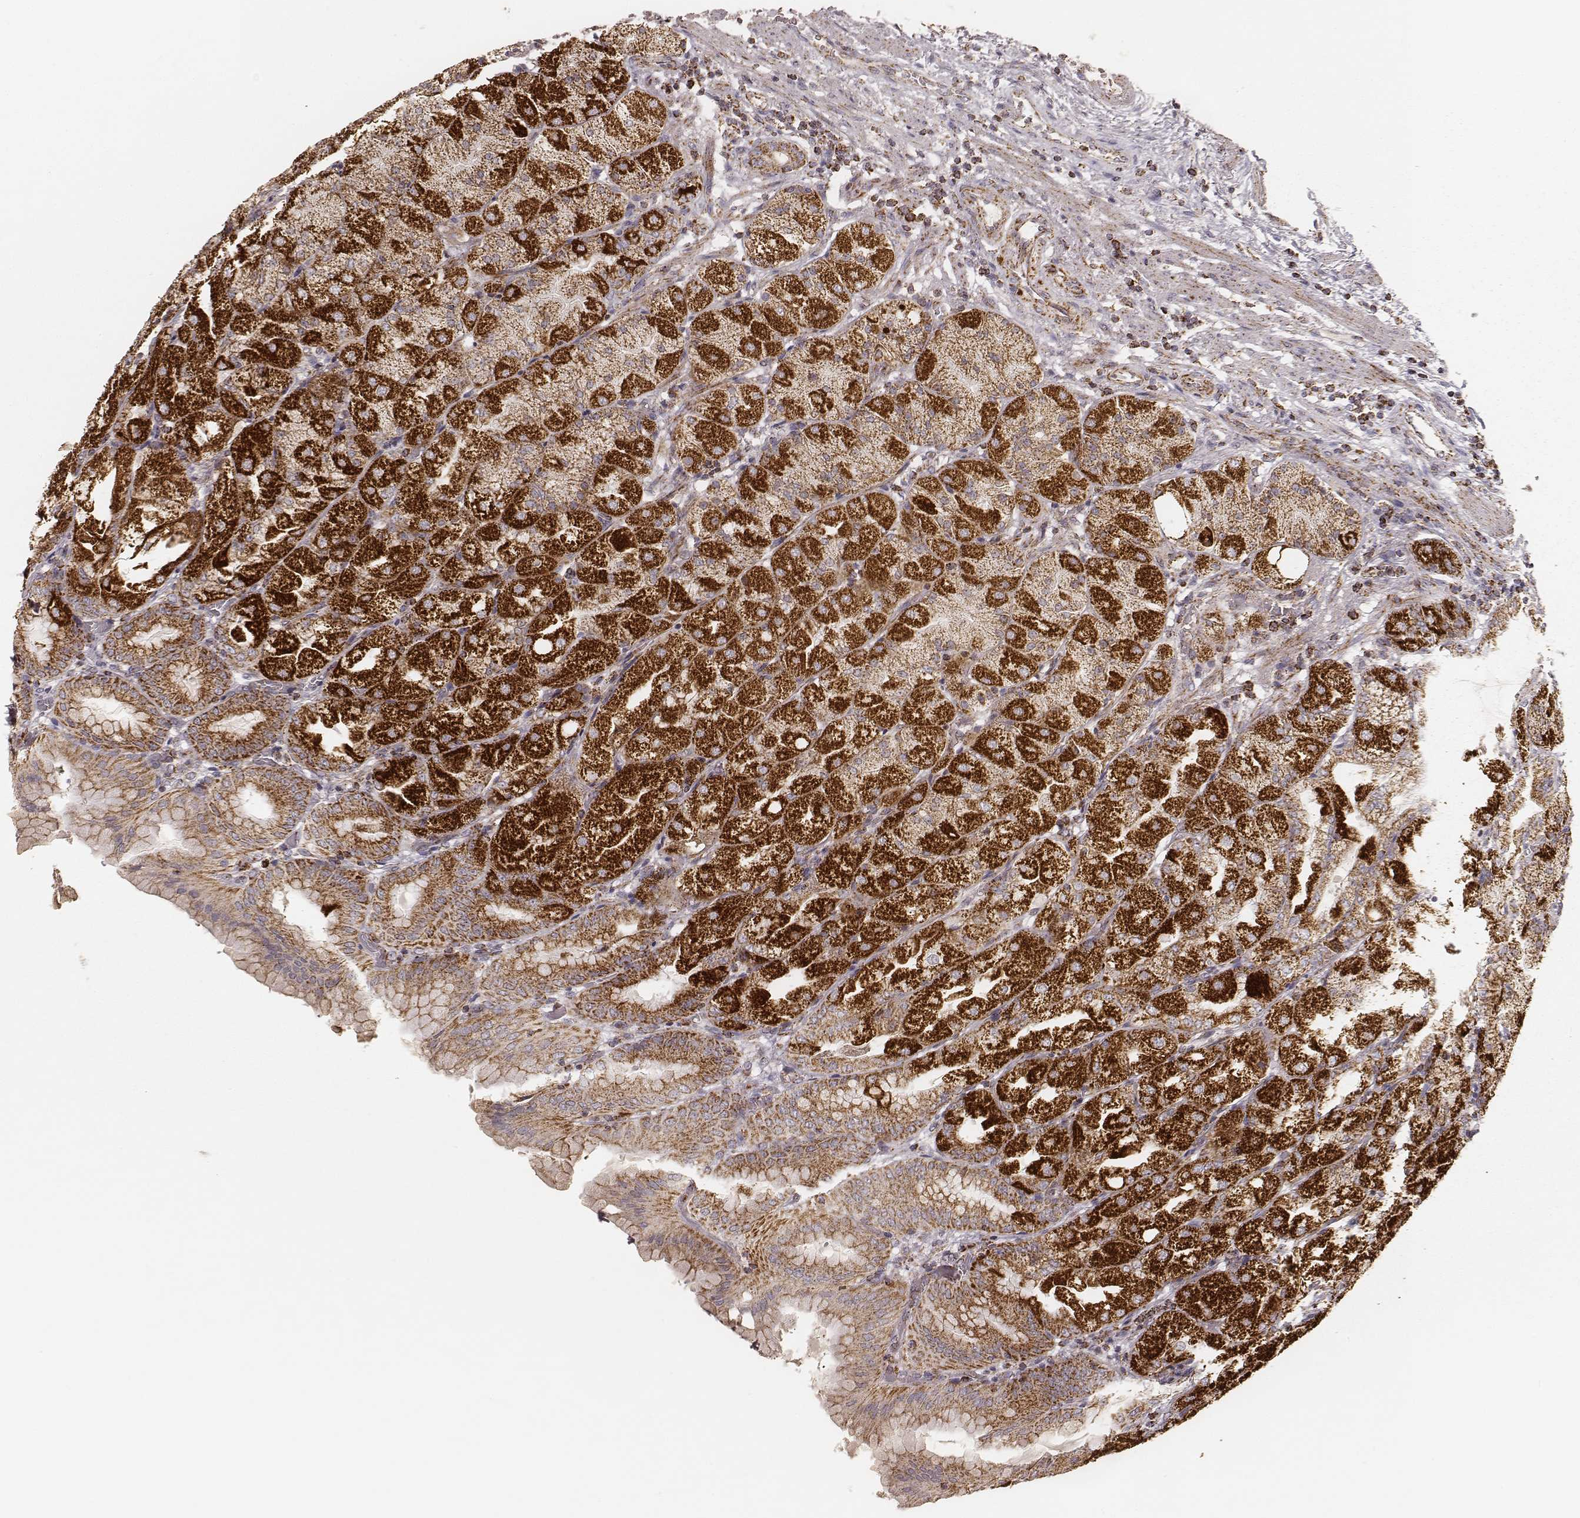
{"staining": {"intensity": "strong", "quantity": ">75%", "location": "cytoplasmic/membranous"}, "tissue": "stomach", "cell_type": "Glandular cells", "image_type": "normal", "snomed": [{"axis": "morphology", "description": "Normal tissue, NOS"}, {"axis": "topography", "description": "Stomach, upper"}, {"axis": "topography", "description": "Stomach"}, {"axis": "topography", "description": "Stomach, lower"}], "caption": "A micrograph showing strong cytoplasmic/membranous positivity in approximately >75% of glandular cells in benign stomach, as visualized by brown immunohistochemical staining.", "gene": "CS", "patient": {"sex": "male", "age": 62}}